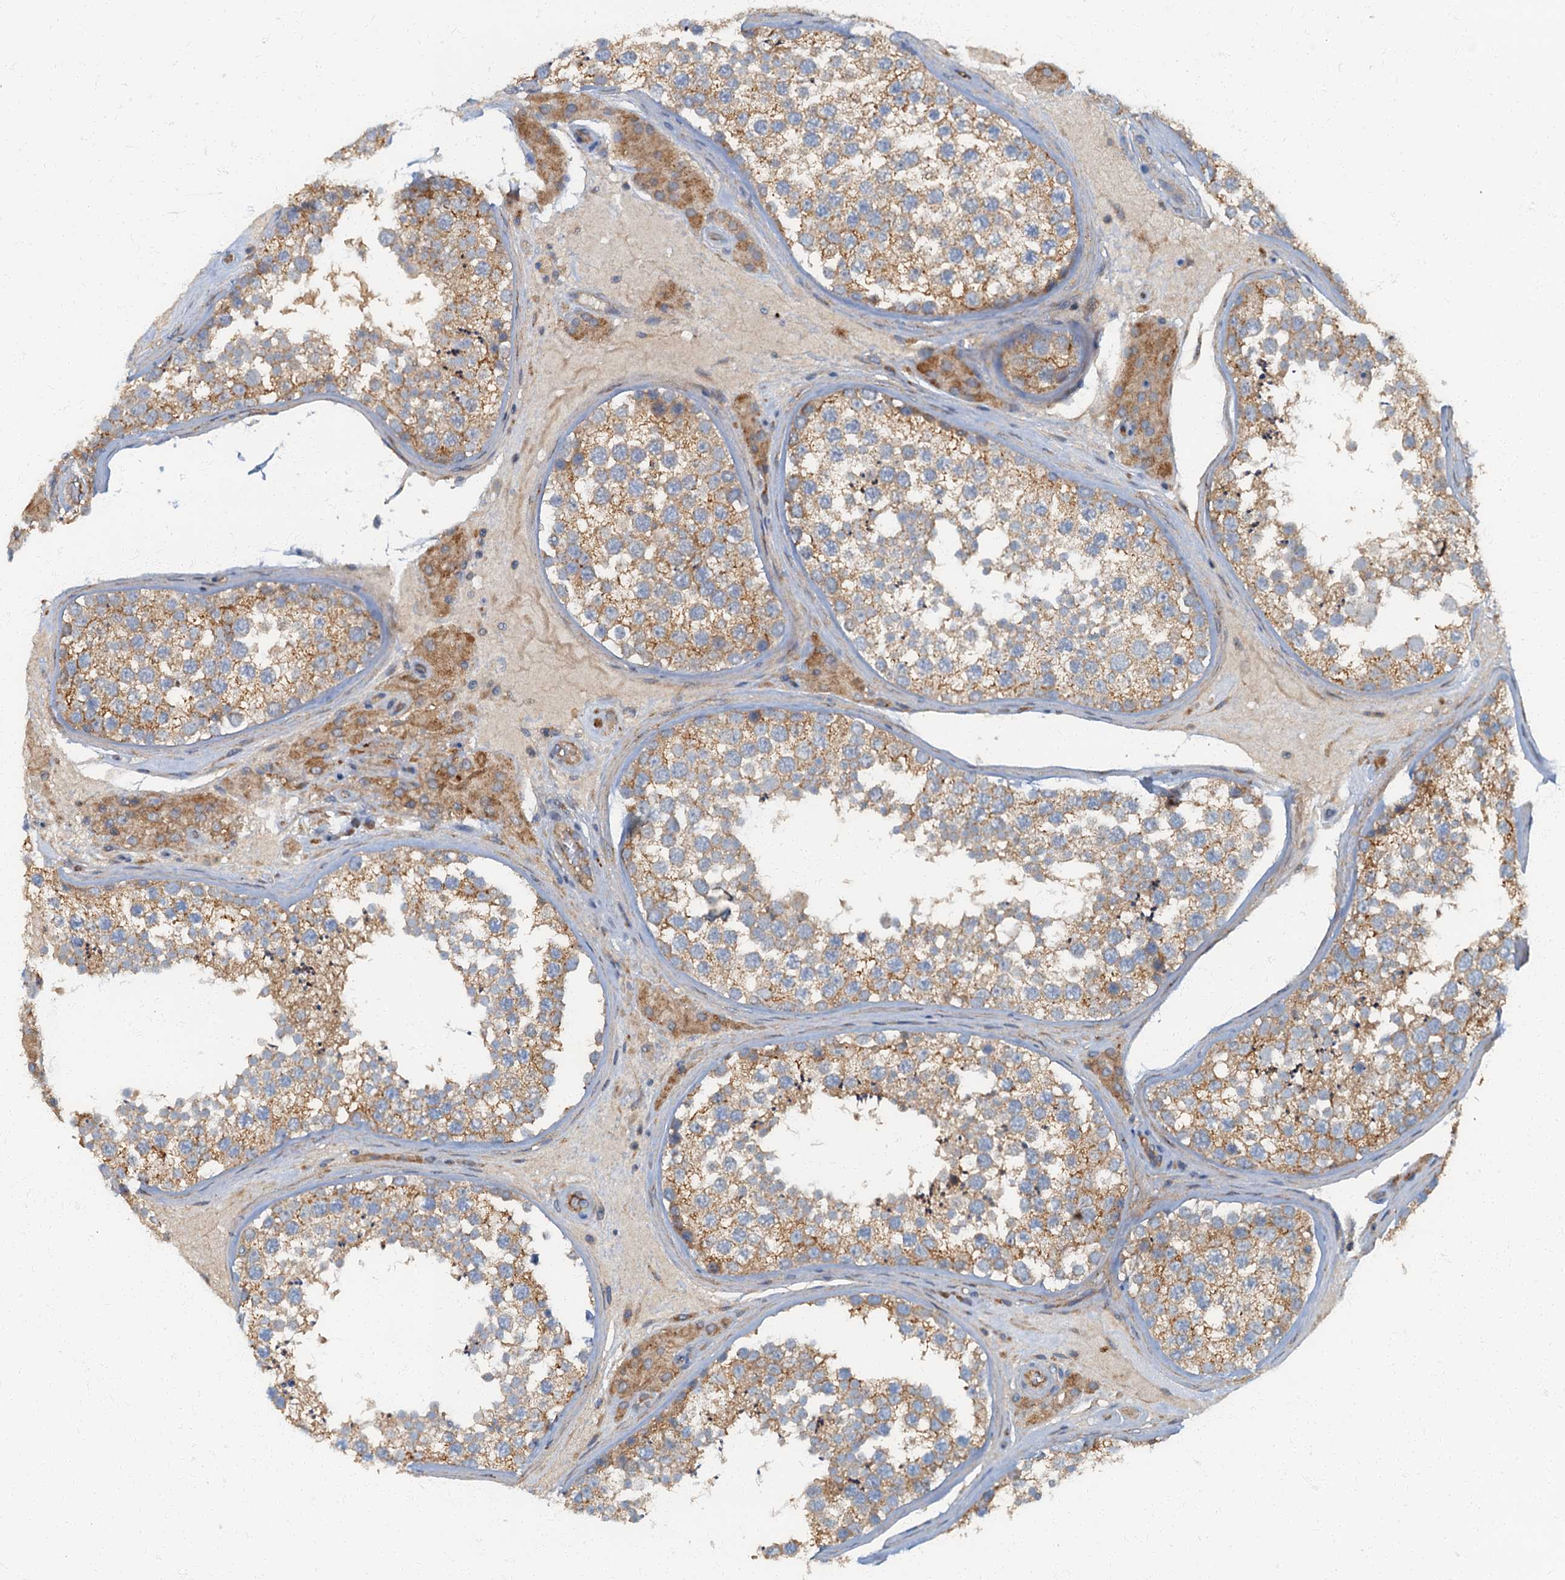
{"staining": {"intensity": "moderate", "quantity": ">75%", "location": "cytoplasmic/membranous"}, "tissue": "testis", "cell_type": "Cells in seminiferous ducts", "image_type": "normal", "snomed": [{"axis": "morphology", "description": "Normal tissue, NOS"}, {"axis": "topography", "description": "Testis"}], "caption": "Protein analysis of normal testis demonstrates moderate cytoplasmic/membranous positivity in approximately >75% of cells in seminiferous ducts.", "gene": "ARL11", "patient": {"sex": "male", "age": 46}}